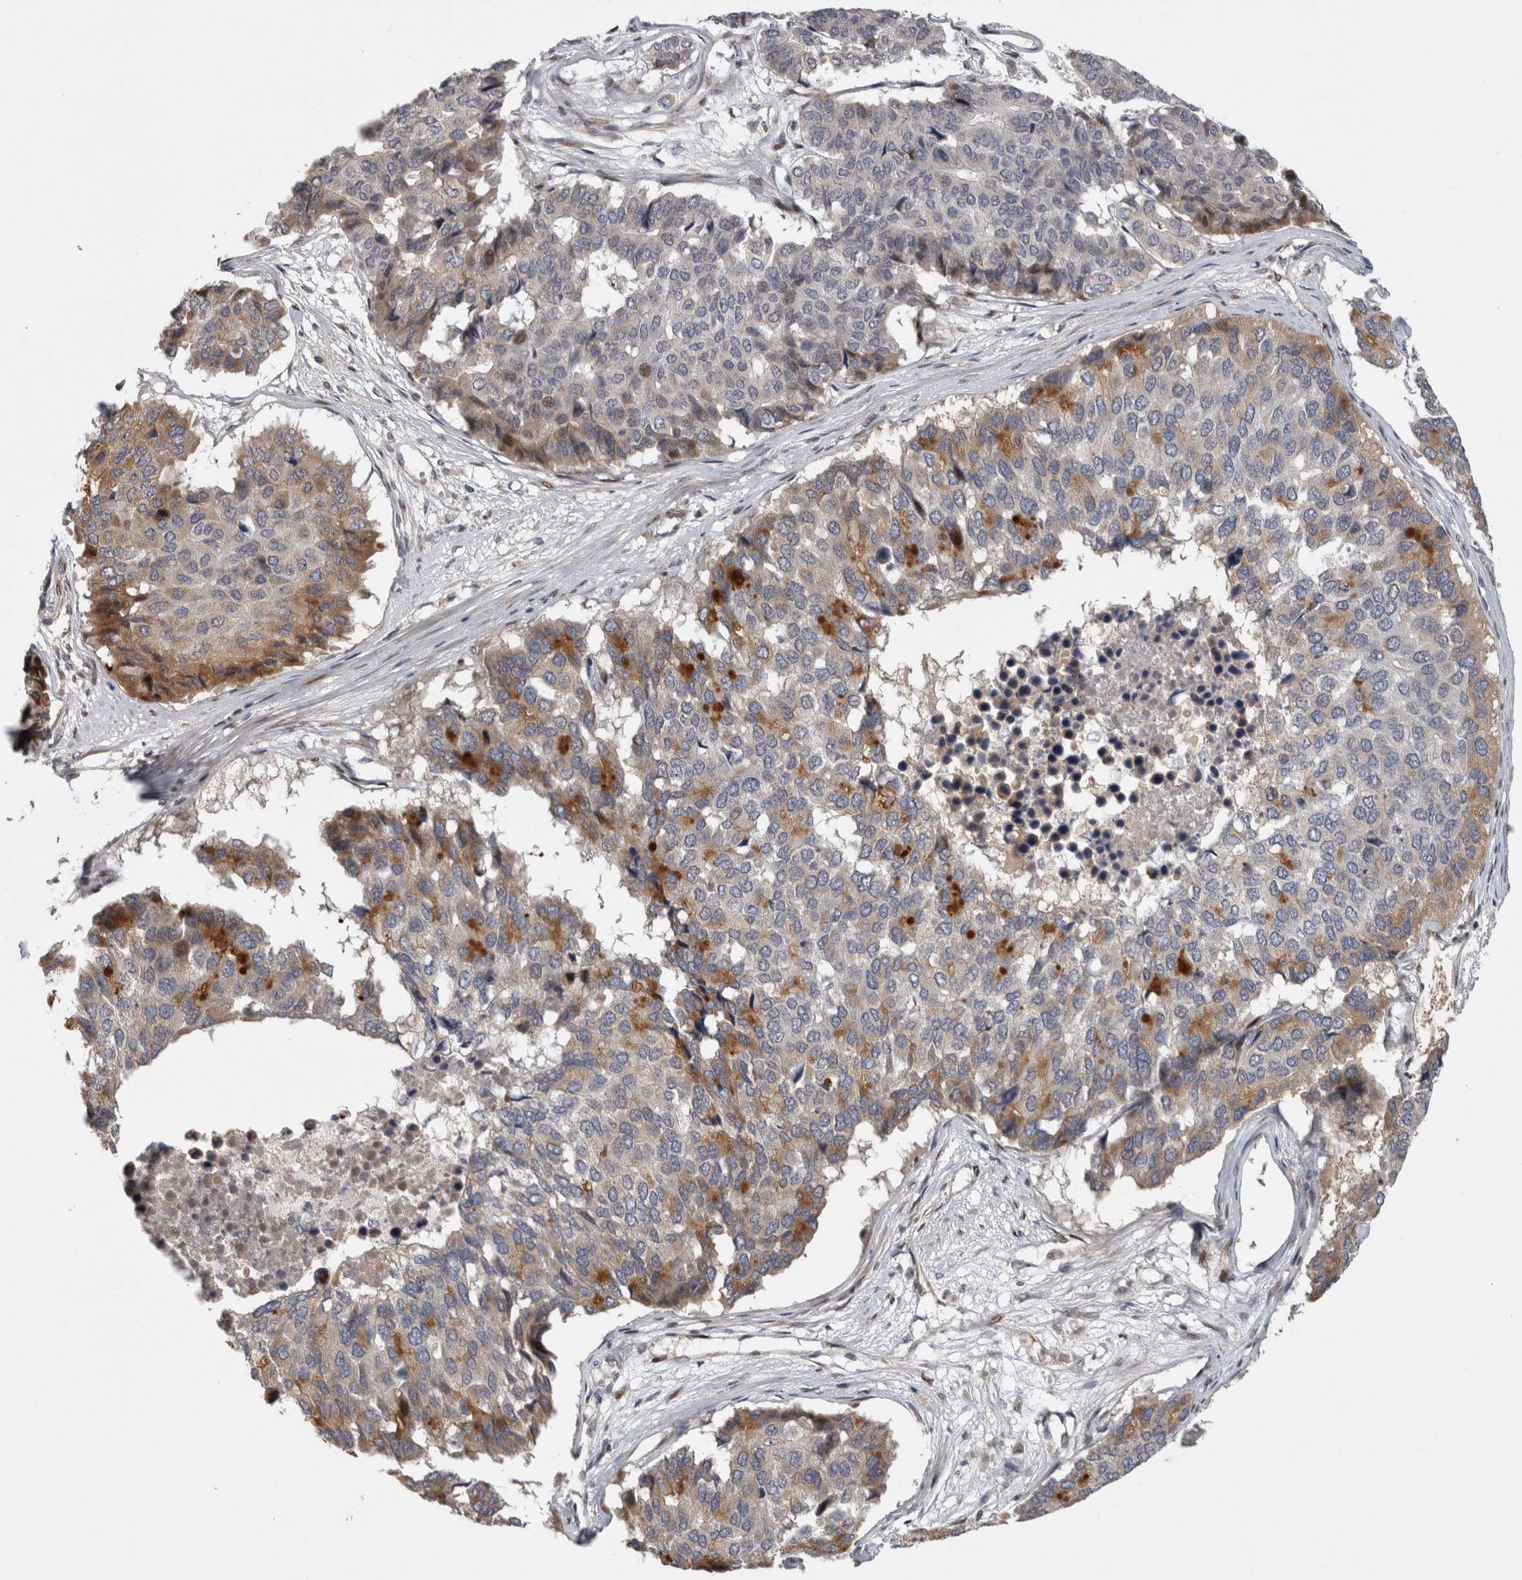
{"staining": {"intensity": "strong", "quantity": "<25%", "location": "cytoplasmic/membranous"}, "tissue": "pancreatic cancer", "cell_type": "Tumor cells", "image_type": "cancer", "snomed": [{"axis": "morphology", "description": "Adenocarcinoma, NOS"}, {"axis": "topography", "description": "Pancreas"}], "caption": "Immunohistochemistry histopathology image of neoplastic tissue: human pancreatic cancer (adenocarcinoma) stained using IHC shows medium levels of strong protein expression localized specifically in the cytoplasmic/membranous of tumor cells, appearing as a cytoplasmic/membranous brown color.", "gene": "RBM48", "patient": {"sex": "male", "age": 50}}